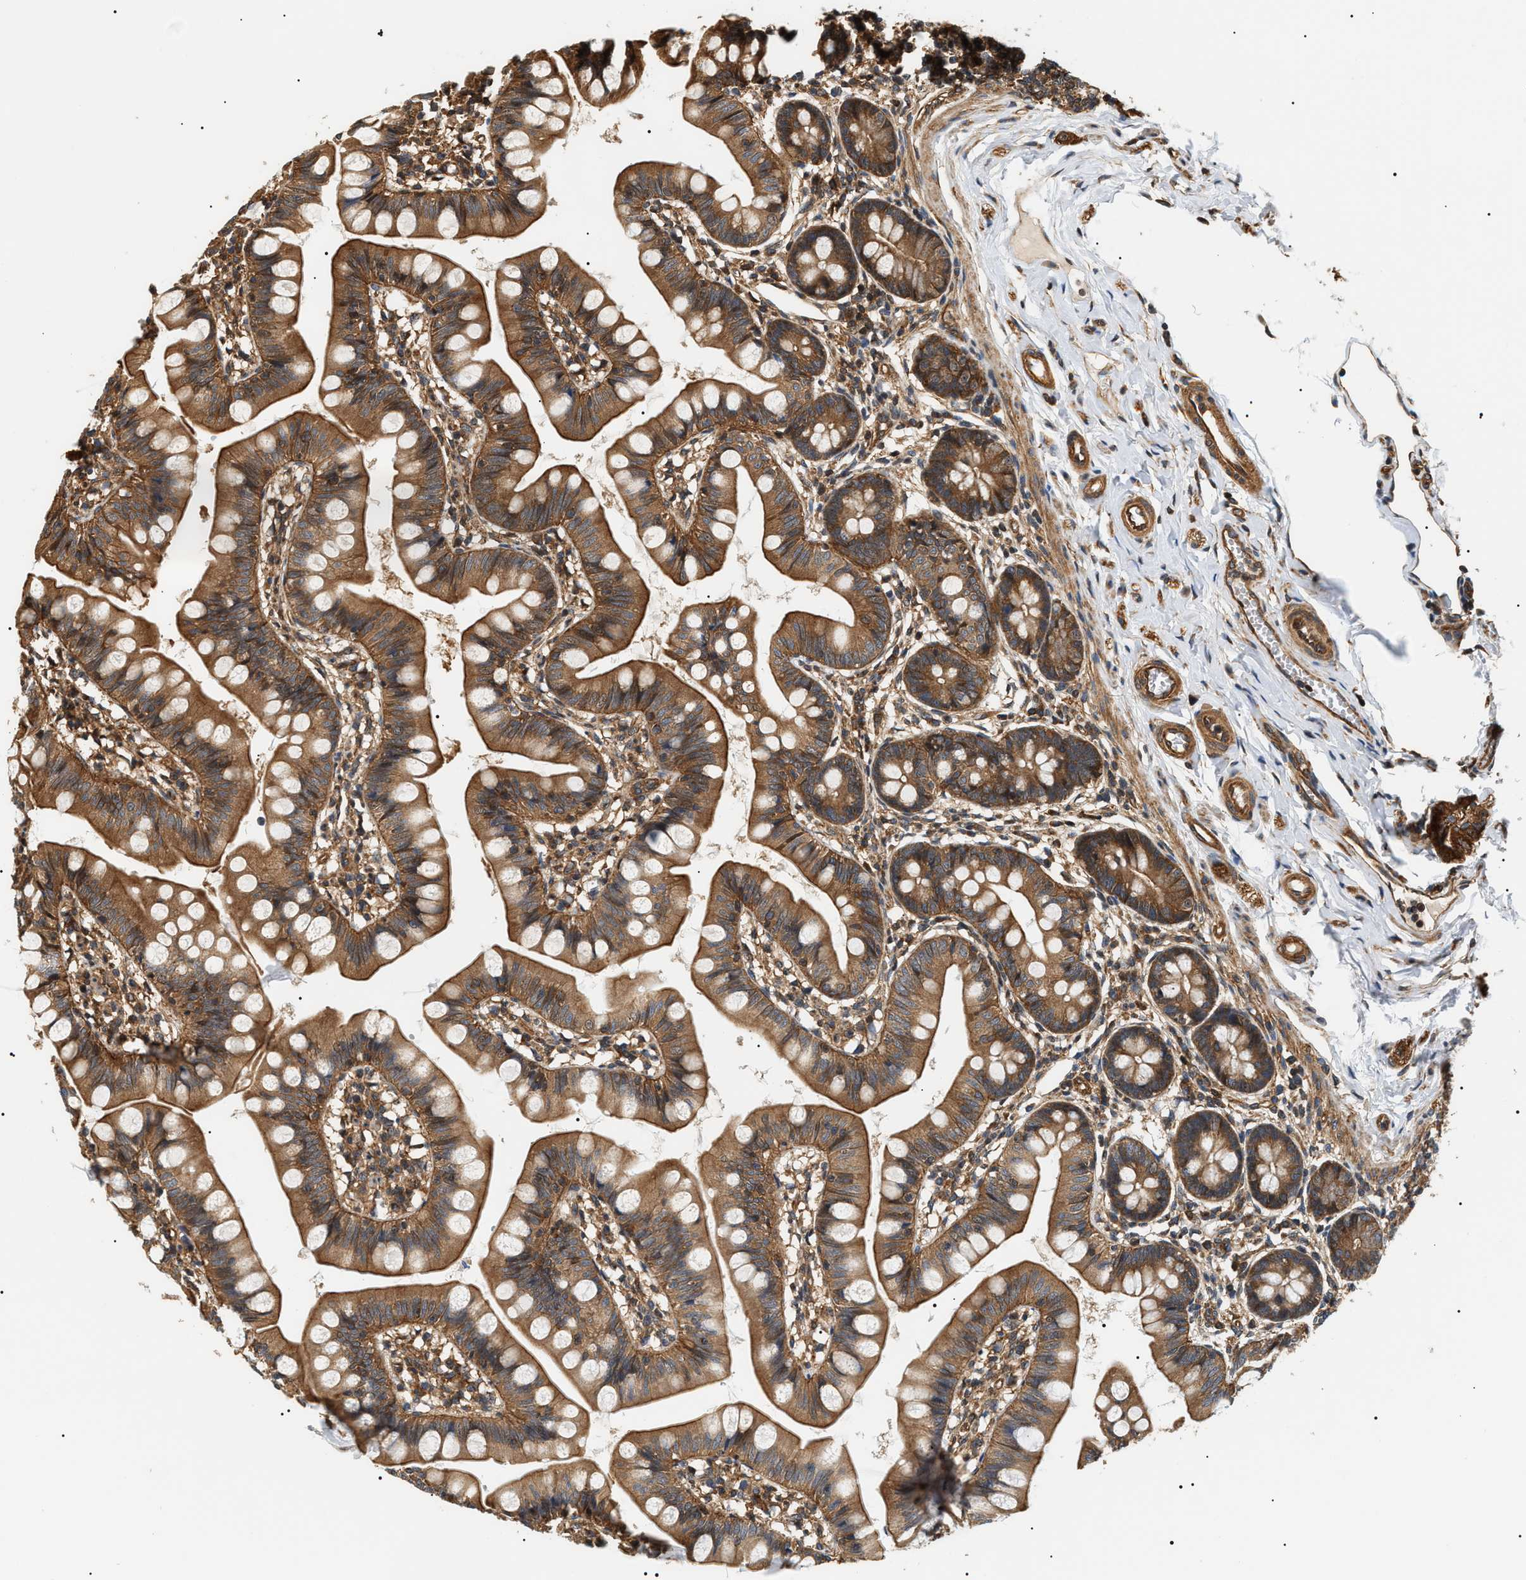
{"staining": {"intensity": "strong", "quantity": ">75%", "location": "cytoplasmic/membranous"}, "tissue": "small intestine", "cell_type": "Glandular cells", "image_type": "normal", "snomed": [{"axis": "morphology", "description": "Normal tissue, NOS"}, {"axis": "topography", "description": "Small intestine"}], "caption": "Protein expression by immunohistochemistry exhibits strong cytoplasmic/membranous positivity in approximately >75% of glandular cells in benign small intestine.", "gene": "SH3GLB2", "patient": {"sex": "male", "age": 7}}